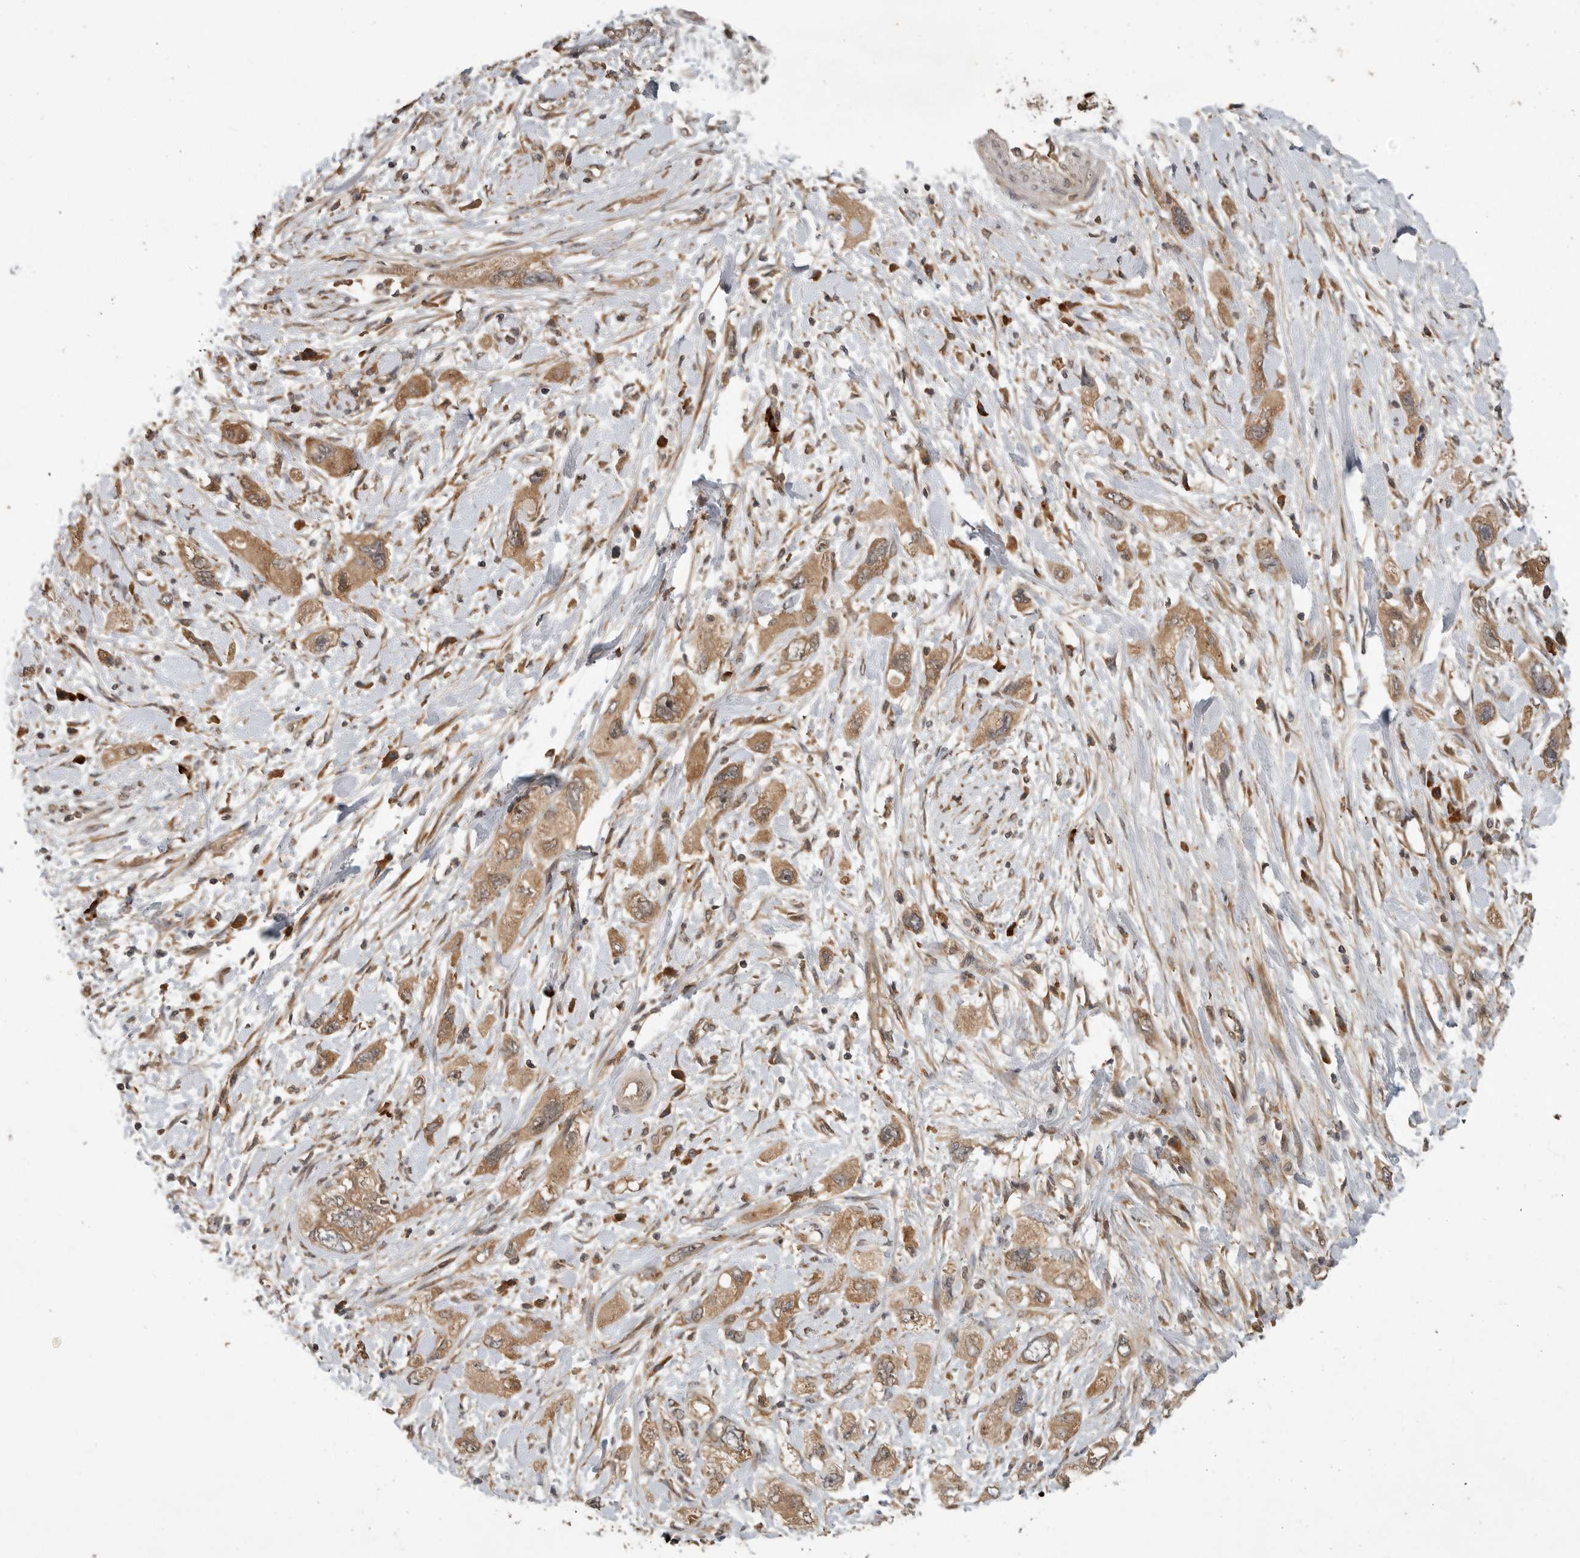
{"staining": {"intensity": "moderate", "quantity": ">75%", "location": "cytoplasmic/membranous"}, "tissue": "pancreatic cancer", "cell_type": "Tumor cells", "image_type": "cancer", "snomed": [{"axis": "morphology", "description": "Adenocarcinoma, NOS"}, {"axis": "topography", "description": "Pancreas"}], "caption": "There is medium levels of moderate cytoplasmic/membranous expression in tumor cells of pancreatic adenocarcinoma, as demonstrated by immunohistochemical staining (brown color).", "gene": "OSBPL9", "patient": {"sex": "female", "age": 73}}